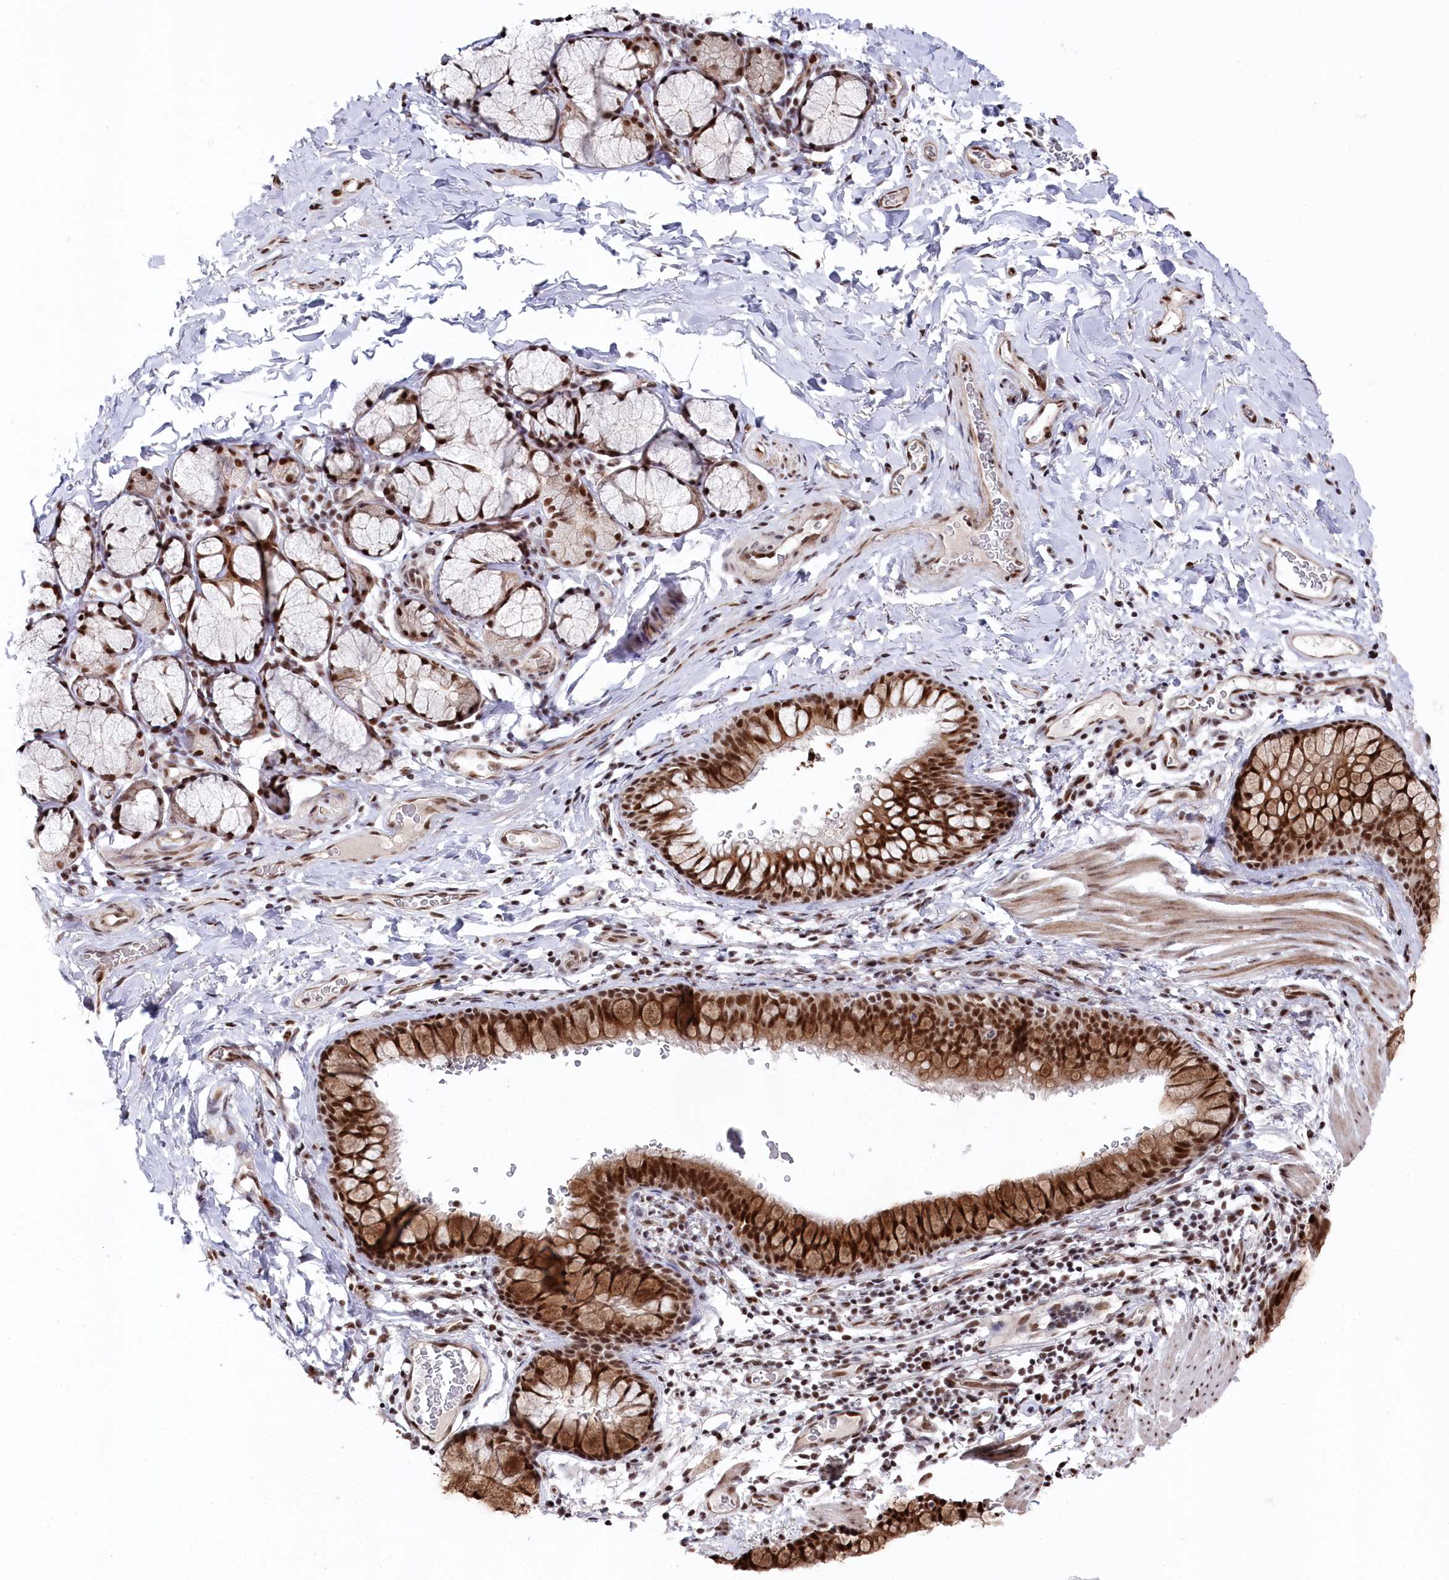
{"staining": {"intensity": "strong", "quantity": ">75%", "location": "cytoplasmic/membranous,nuclear"}, "tissue": "bronchus", "cell_type": "Respiratory epithelial cells", "image_type": "normal", "snomed": [{"axis": "morphology", "description": "Normal tissue, NOS"}, {"axis": "topography", "description": "Cartilage tissue"}, {"axis": "topography", "description": "Bronchus"}], "caption": "Human bronchus stained for a protein (brown) exhibits strong cytoplasmic/membranous,nuclear positive expression in approximately >75% of respiratory epithelial cells.", "gene": "POLR2H", "patient": {"sex": "female", "age": 36}}